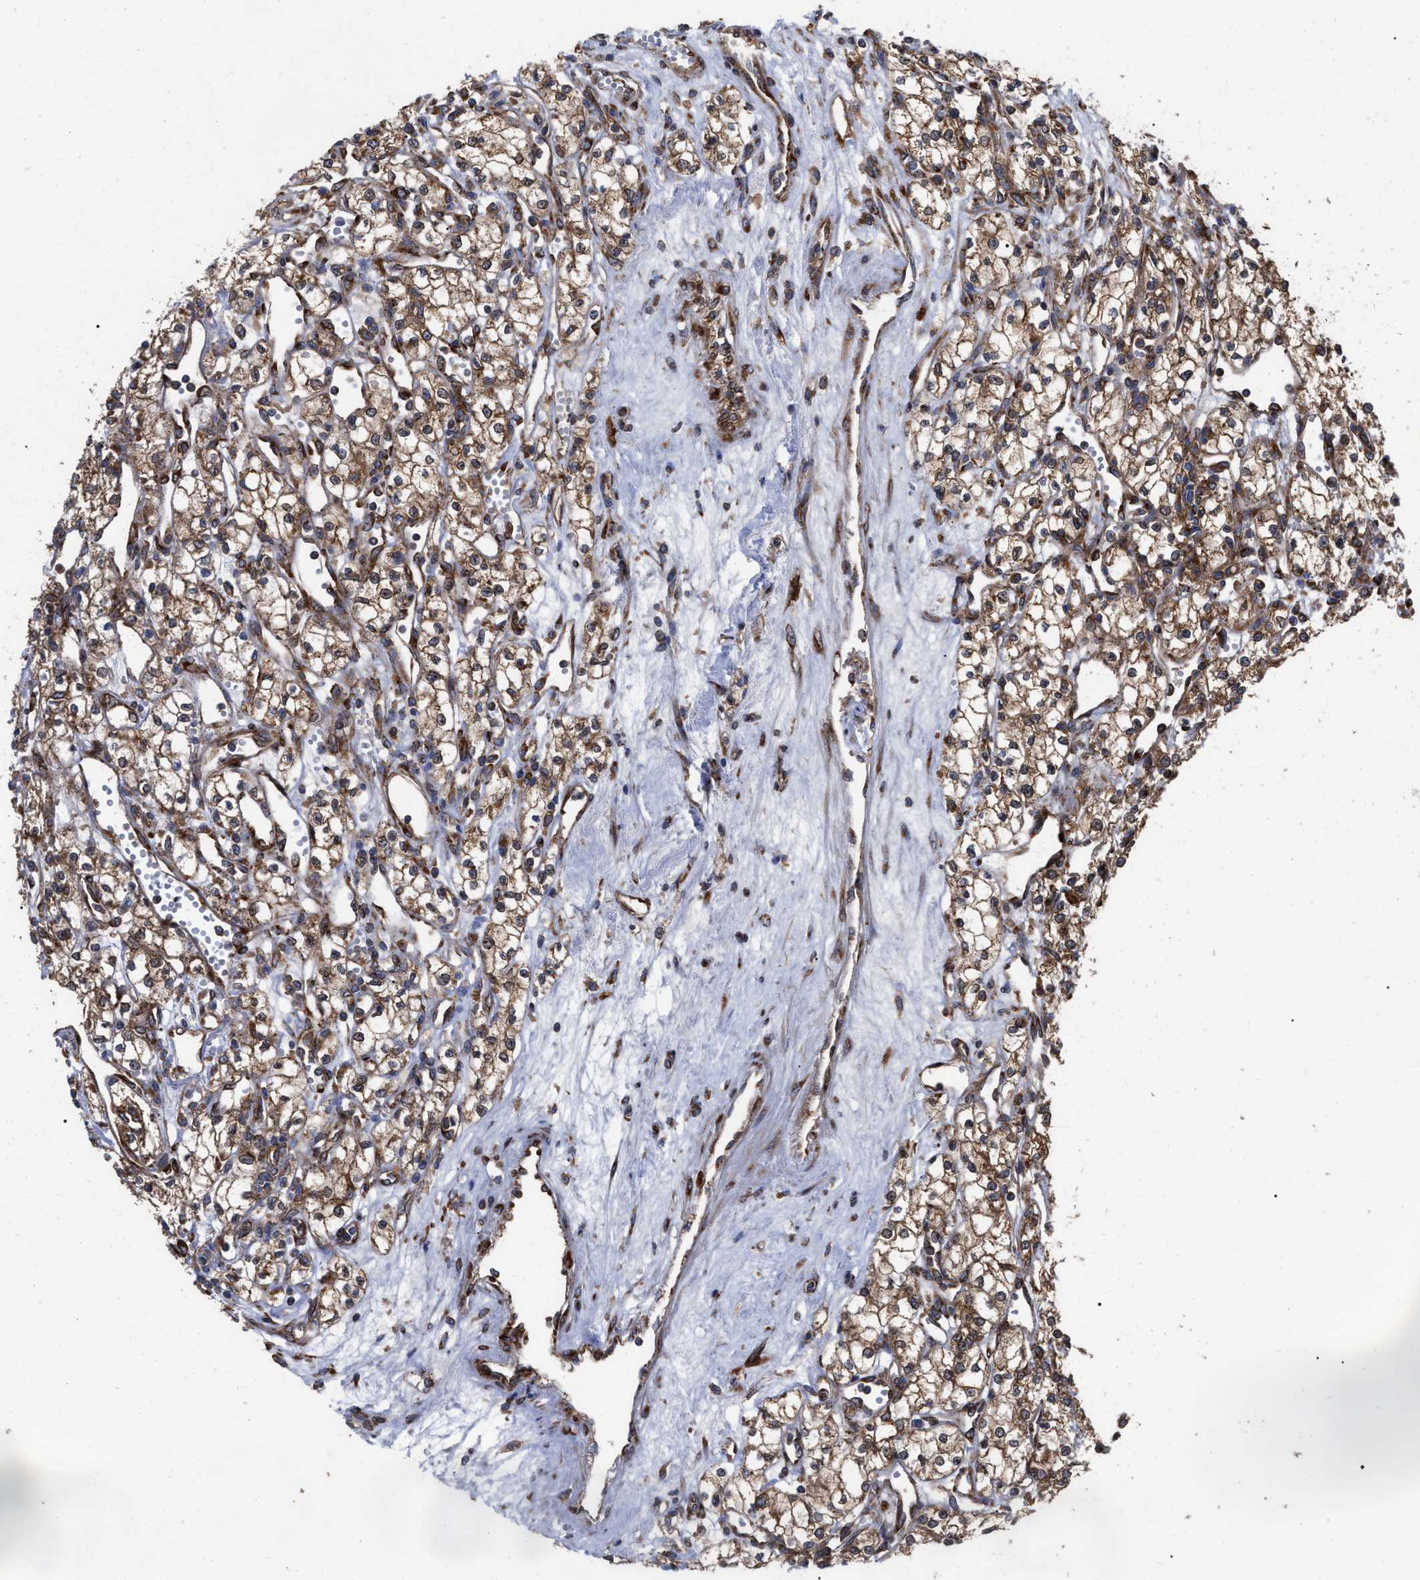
{"staining": {"intensity": "moderate", "quantity": ">75%", "location": "cytoplasmic/membranous"}, "tissue": "renal cancer", "cell_type": "Tumor cells", "image_type": "cancer", "snomed": [{"axis": "morphology", "description": "Adenocarcinoma, NOS"}, {"axis": "topography", "description": "Kidney"}], "caption": "Tumor cells reveal moderate cytoplasmic/membranous staining in approximately >75% of cells in renal cancer.", "gene": "FAM120A", "patient": {"sex": "male", "age": 59}}